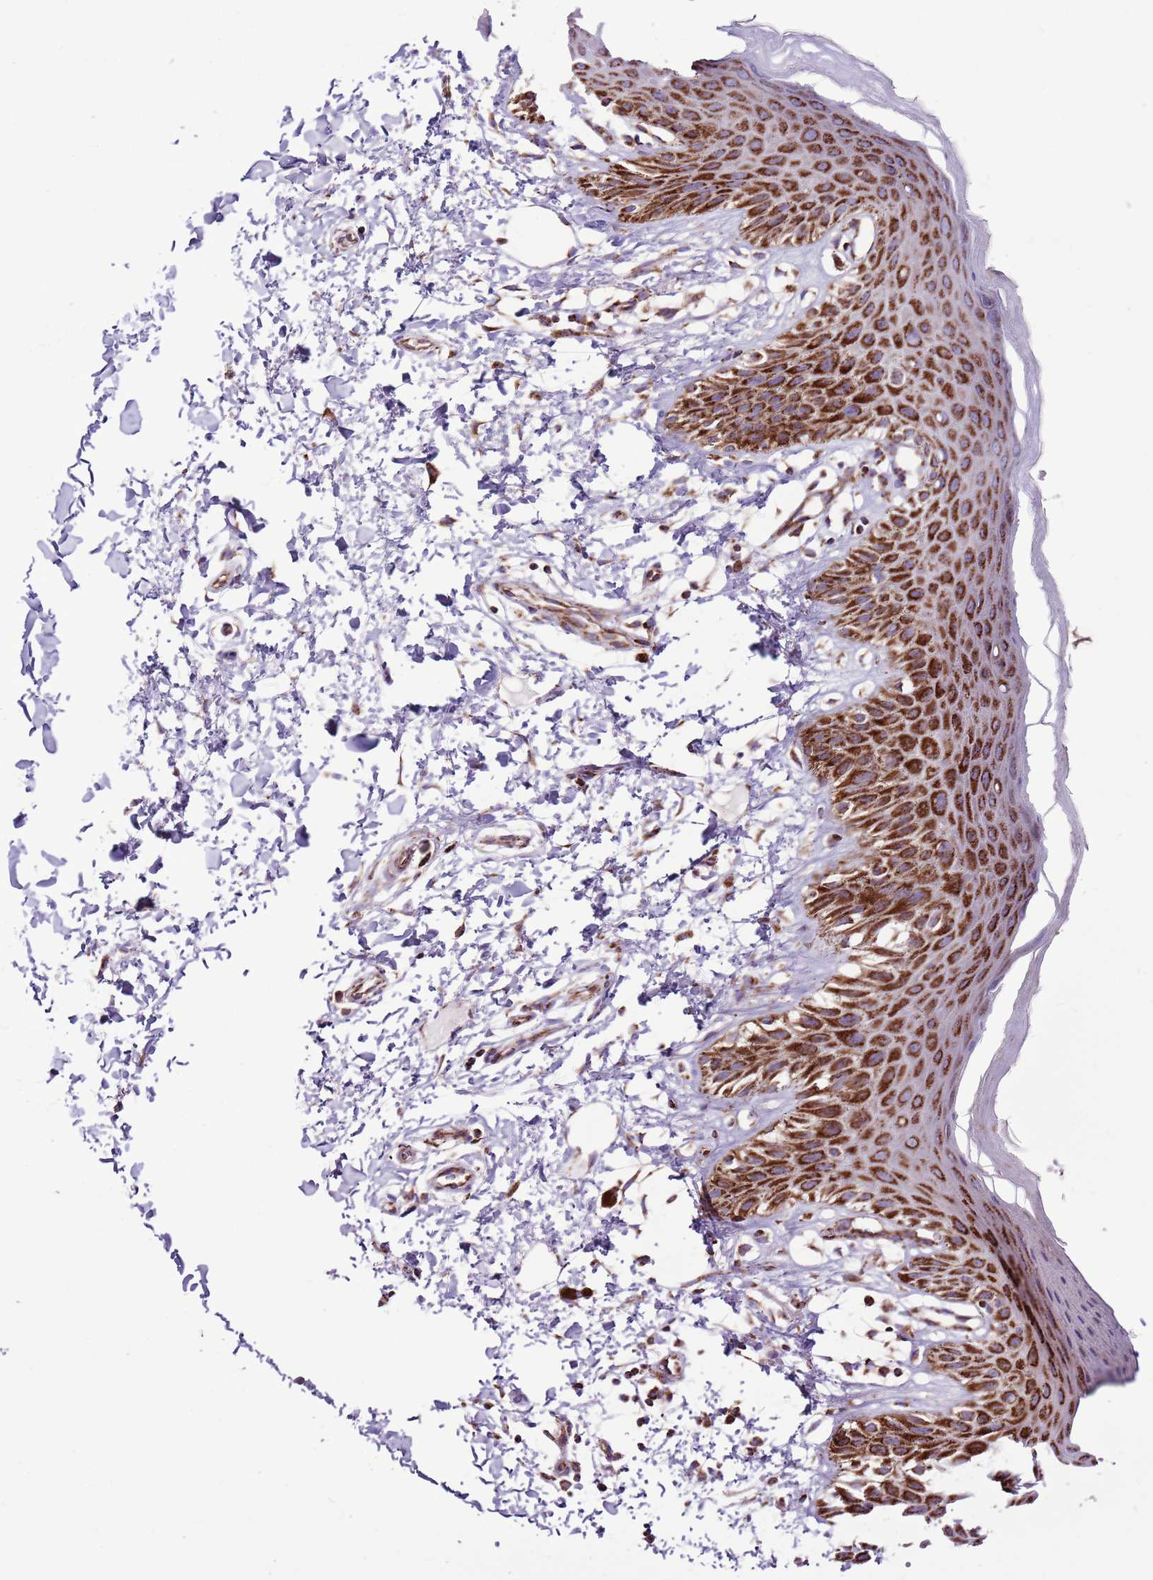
{"staining": {"intensity": "strong", "quantity": ">75%", "location": "cytoplasmic/membranous"}, "tissue": "skin", "cell_type": "Epidermal cells", "image_type": "normal", "snomed": [{"axis": "morphology", "description": "Normal tissue, NOS"}, {"axis": "topography", "description": "Anal"}], "caption": "Approximately >75% of epidermal cells in normal human skin display strong cytoplasmic/membranous protein staining as visualized by brown immunohistochemical staining.", "gene": "HECTD4", "patient": {"sex": "male", "age": 44}}